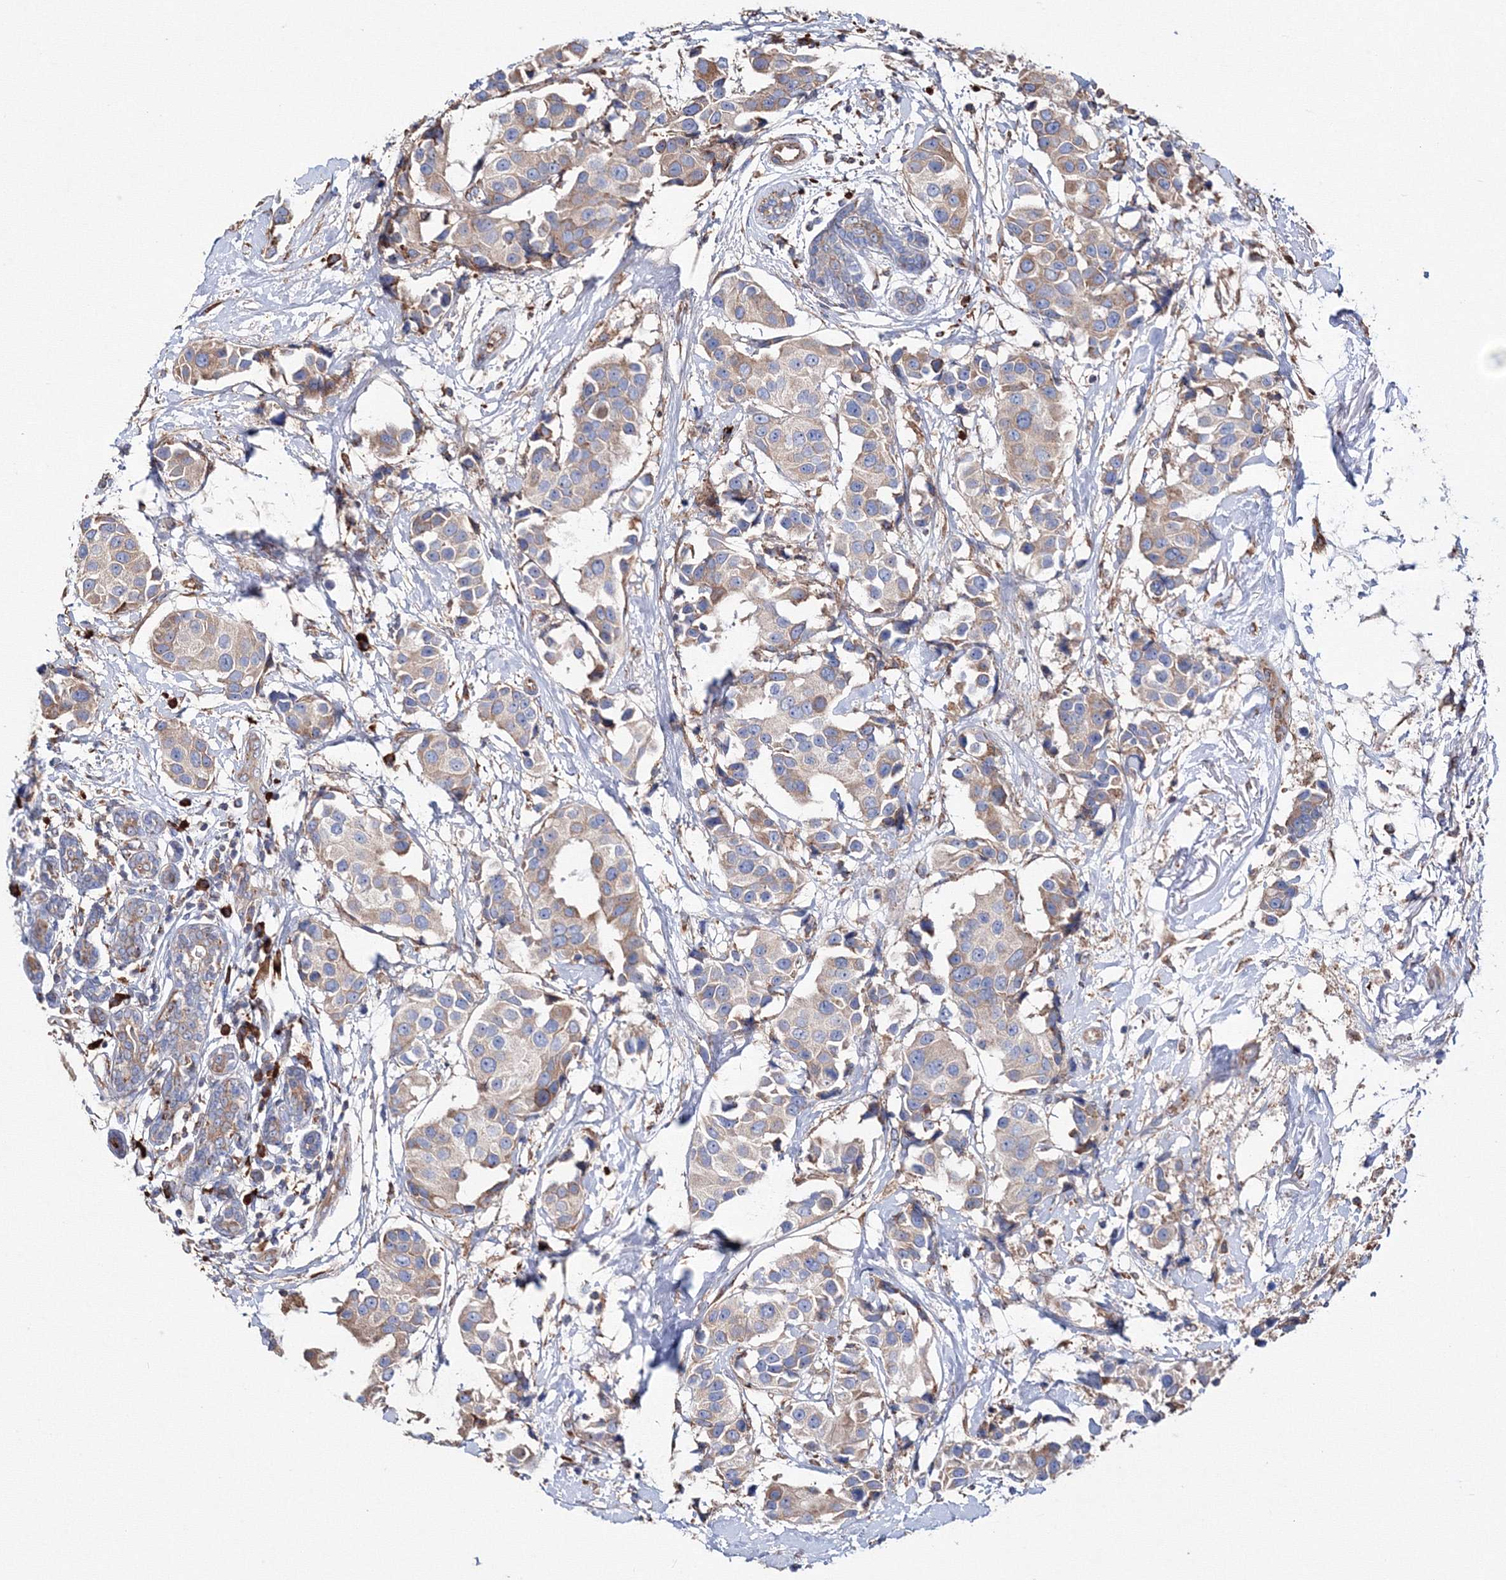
{"staining": {"intensity": "weak", "quantity": ">75%", "location": "cytoplasmic/membranous"}, "tissue": "breast cancer", "cell_type": "Tumor cells", "image_type": "cancer", "snomed": [{"axis": "morphology", "description": "Normal tissue, NOS"}, {"axis": "morphology", "description": "Duct carcinoma"}, {"axis": "topography", "description": "Breast"}], "caption": "Immunohistochemical staining of infiltrating ductal carcinoma (breast) reveals weak cytoplasmic/membranous protein positivity in about >75% of tumor cells.", "gene": "VPS8", "patient": {"sex": "female", "age": 39}}